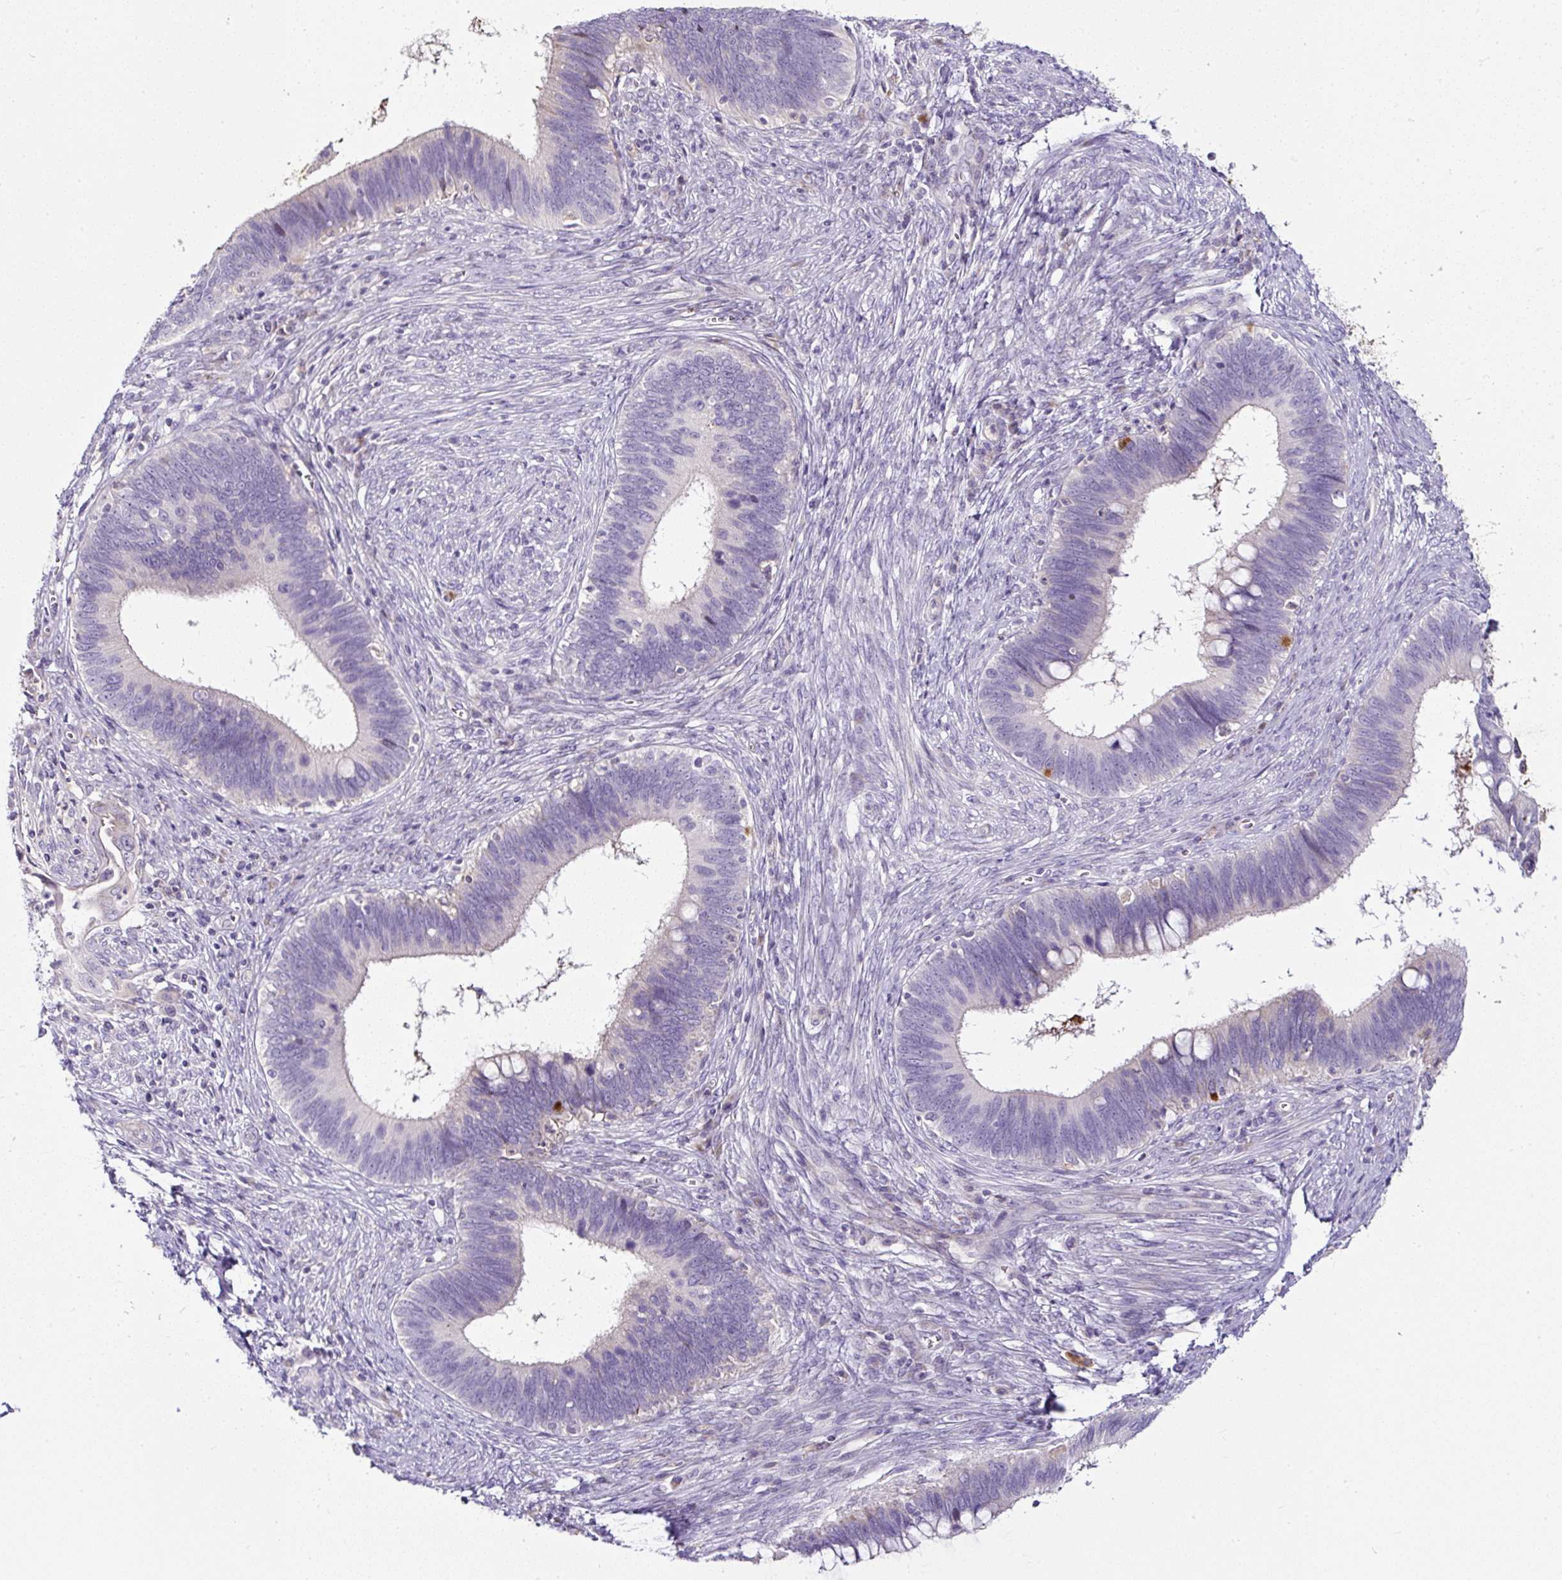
{"staining": {"intensity": "negative", "quantity": "none", "location": "none"}, "tissue": "cervical cancer", "cell_type": "Tumor cells", "image_type": "cancer", "snomed": [{"axis": "morphology", "description": "Adenocarcinoma, NOS"}, {"axis": "topography", "description": "Cervix"}], "caption": "This is a photomicrograph of immunohistochemistry staining of cervical cancer, which shows no staining in tumor cells. (Stains: DAB immunohistochemistry (IHC) with hematoxylin counter stain, Microscopy: brightfield microscopy at high magnification).", "gene": "HPS4", "patient": {"sex": "female", "age": 42}}